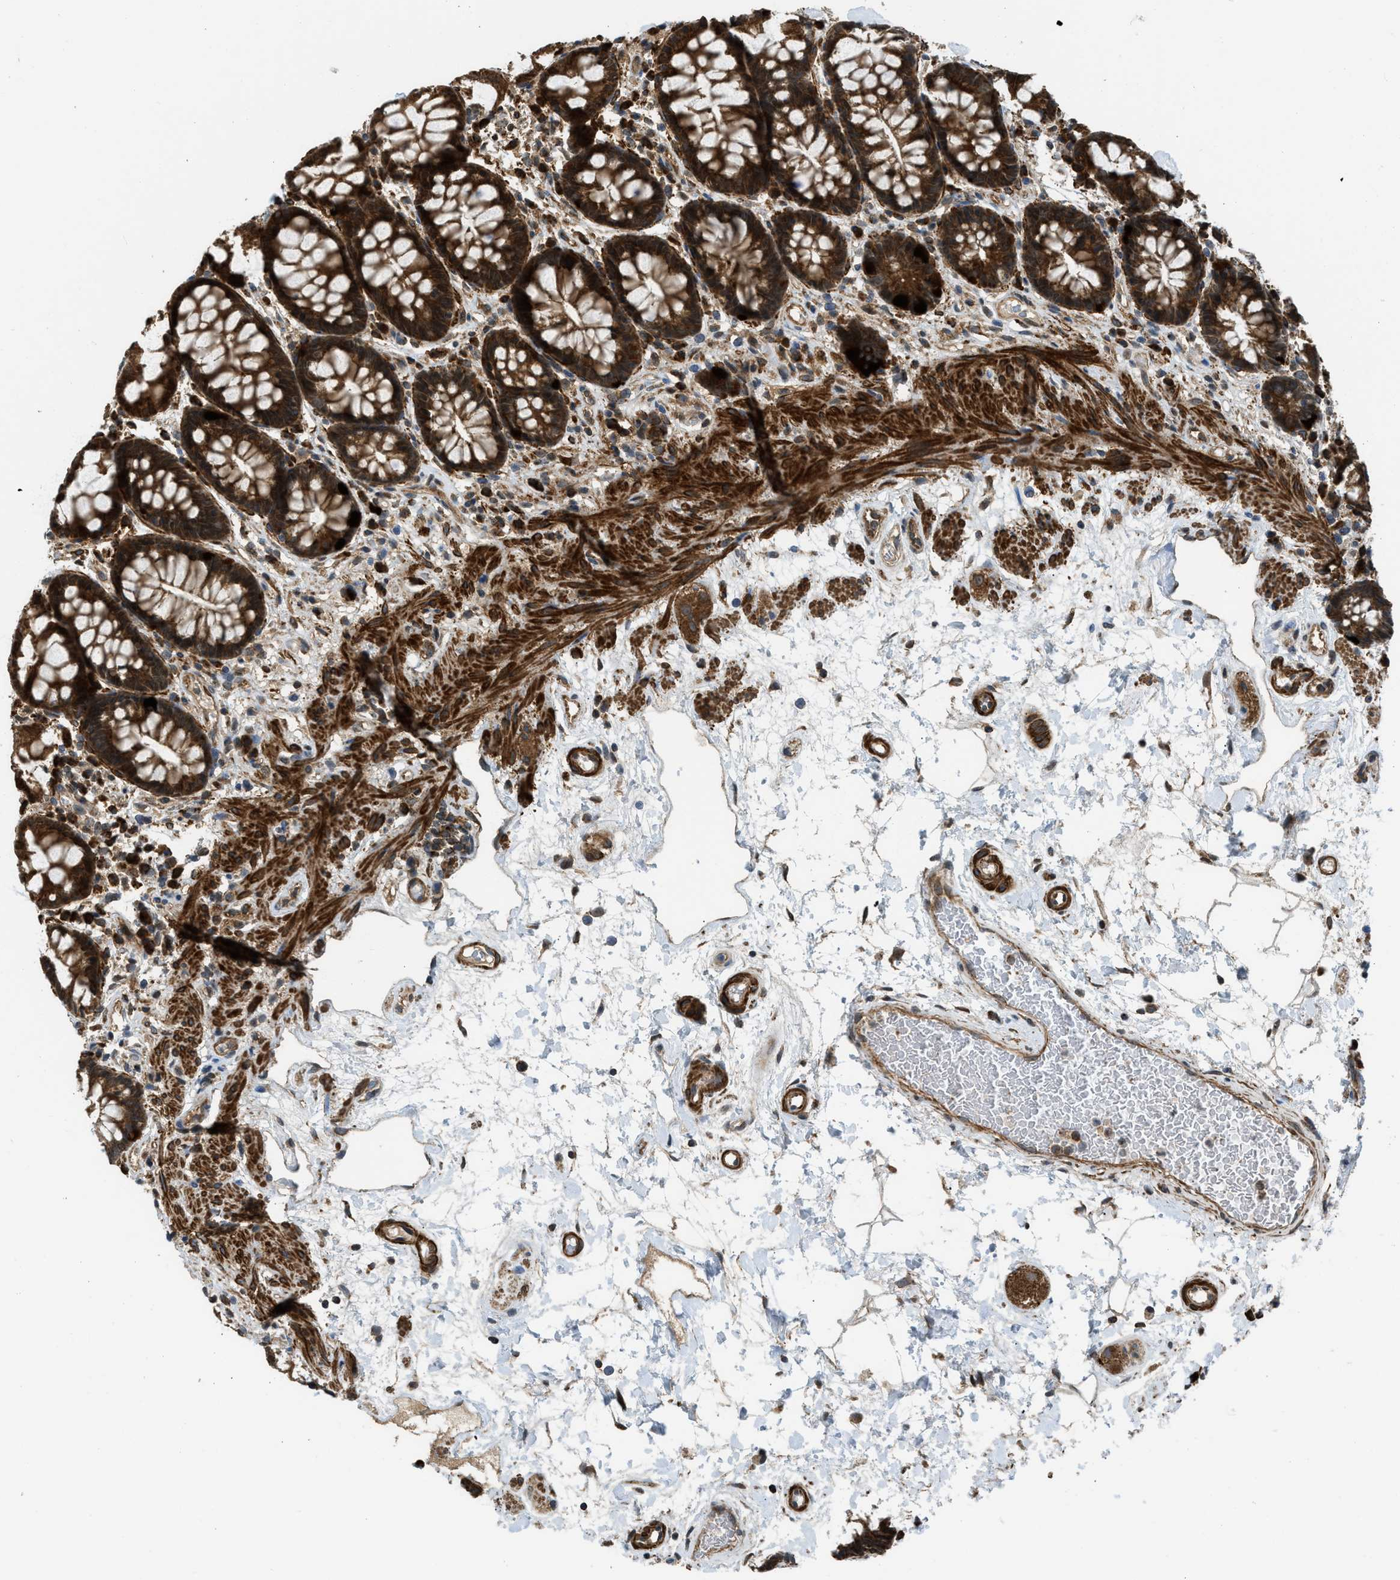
{"staining": {"intensity": "strong", "quantity": ">75%", "location": "cytoplasmic/membranous"}, "tissue": "rectum", "cell_type": "Glandular cells", "image_type": "normal", "snomed": [{"axis": "morphology", "description": "Normal tissue, NOS"}, {"axis": "topography", "description": "Rectum"}], "caption": "Protein analysis of benign rectum exhibits strong cytoplasmic/membranous expression in approximately >75% of glandular cells.", "gene": "SESN2", "patient": {"sex": "male", "age": 64}}